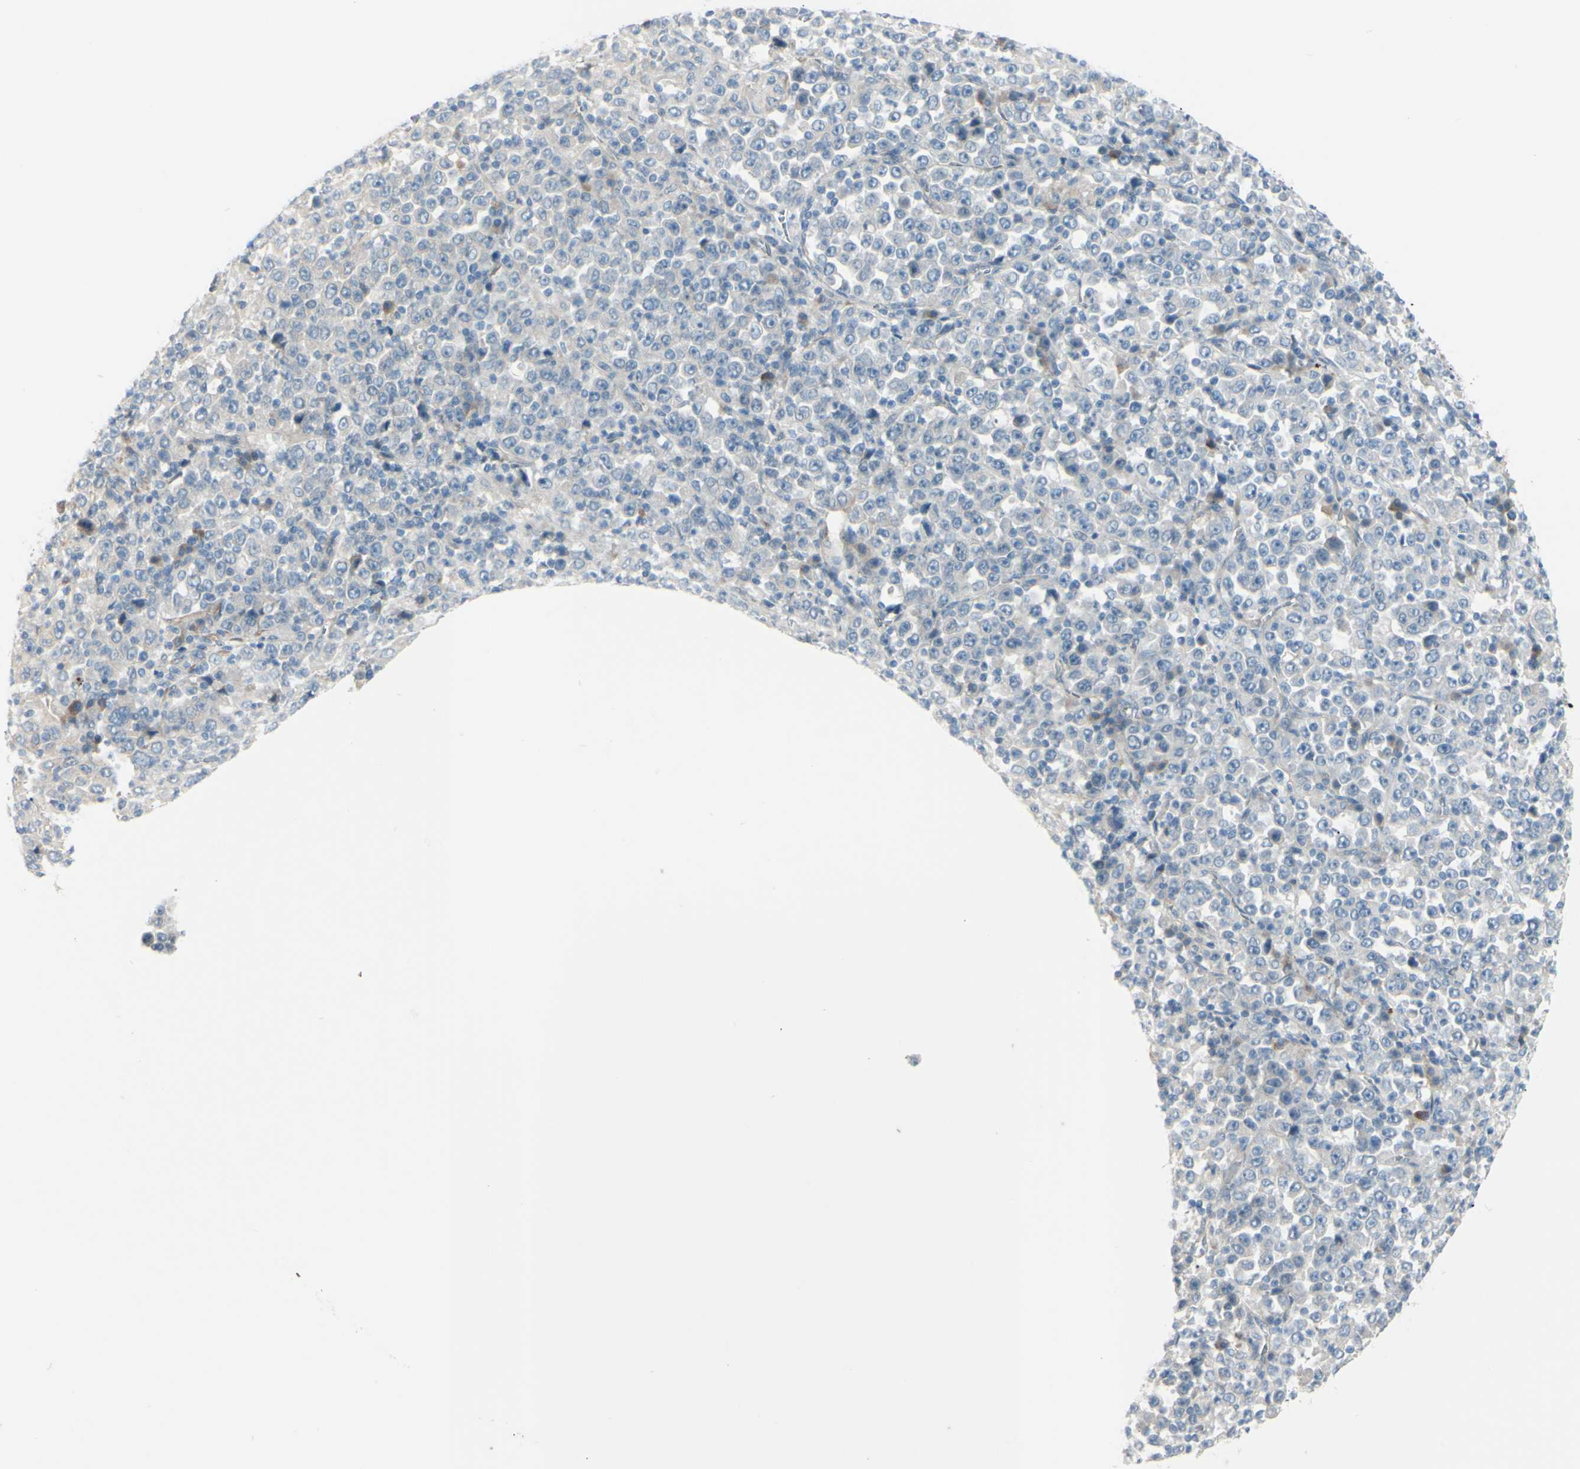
{"staining": {"intensity": "negative", "quantity": "none", "location": "none"}, "tissue": "stomach cancer", "cell_type": "Tumor cells", "image_type": "cancer", "snomed": [{"axis": "morphology", "description": "Normal tissue, NOS"}, {"axis": "morphology", "description": "Adenocarcinoma, NOS"}, {"axis": "topography", "description": "Stomach, upper"}, {"axis": "topography", "description": "Stomach"}], "caption": "Protein analysis of stomach cancer reveals no significant positivity in tumor cells.", "gene": "LRRK1", "patient": {"sex": "male", "age": 59}}